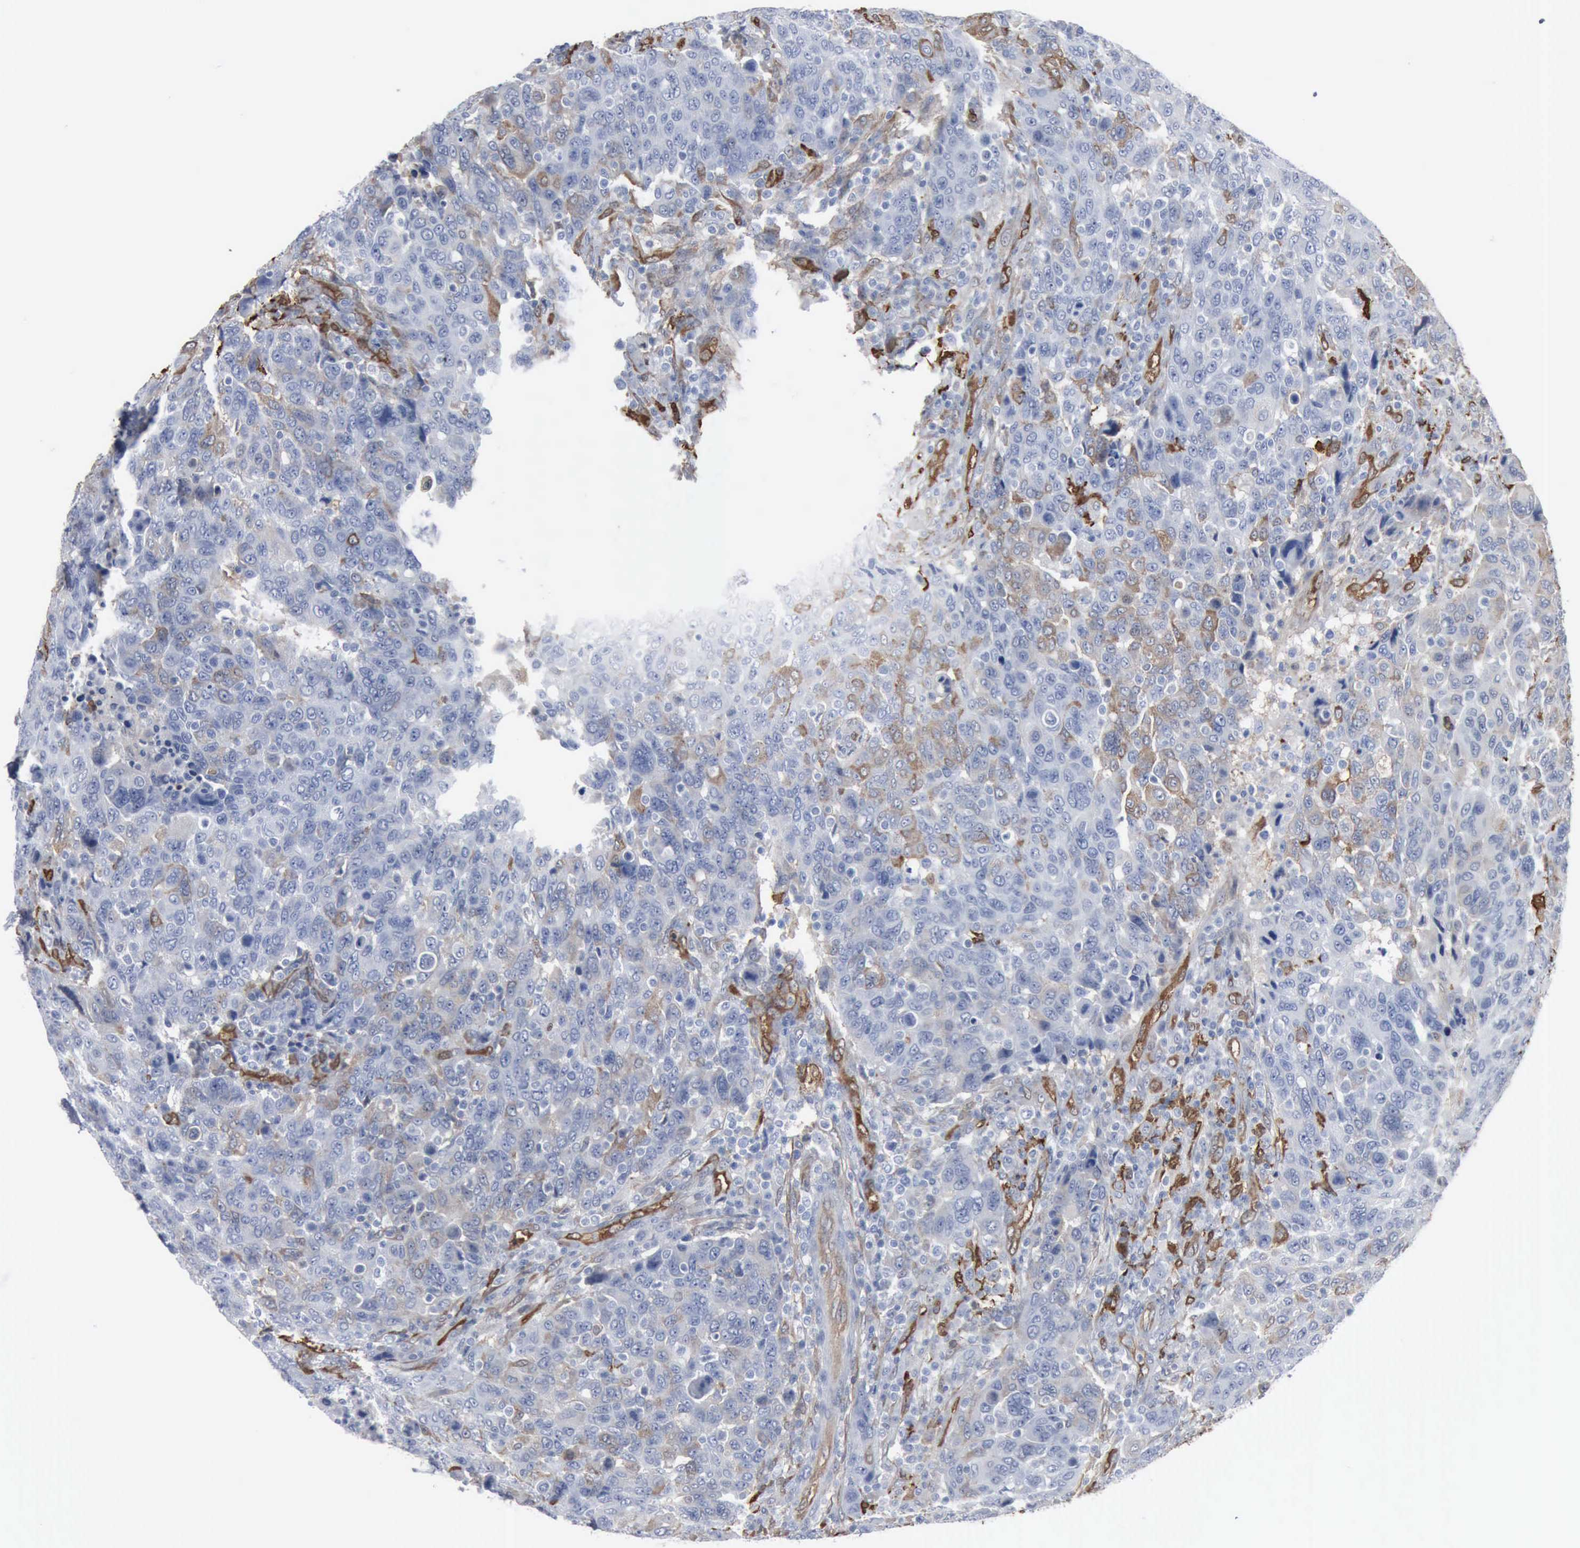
{"staining": {"intensity": "negative", "quantity": "none", "location": "none"}, "tissue": "breast cancer", "cell_type": "Tumor cells", "image_type": "cancer", "snomed": [{"axis": "morphology", "description": "Duct carcinoma"}, {"axis": "topography", "description": "Breast"}], "caption": "This is a photomicrograph of immunohistochemistry staining of breast cancer (infiltrating ductal carcinoma), which shows no staining in tumor cells.", "gene": "FSCN1", "patient": {"sex": "female", "age": 37}}